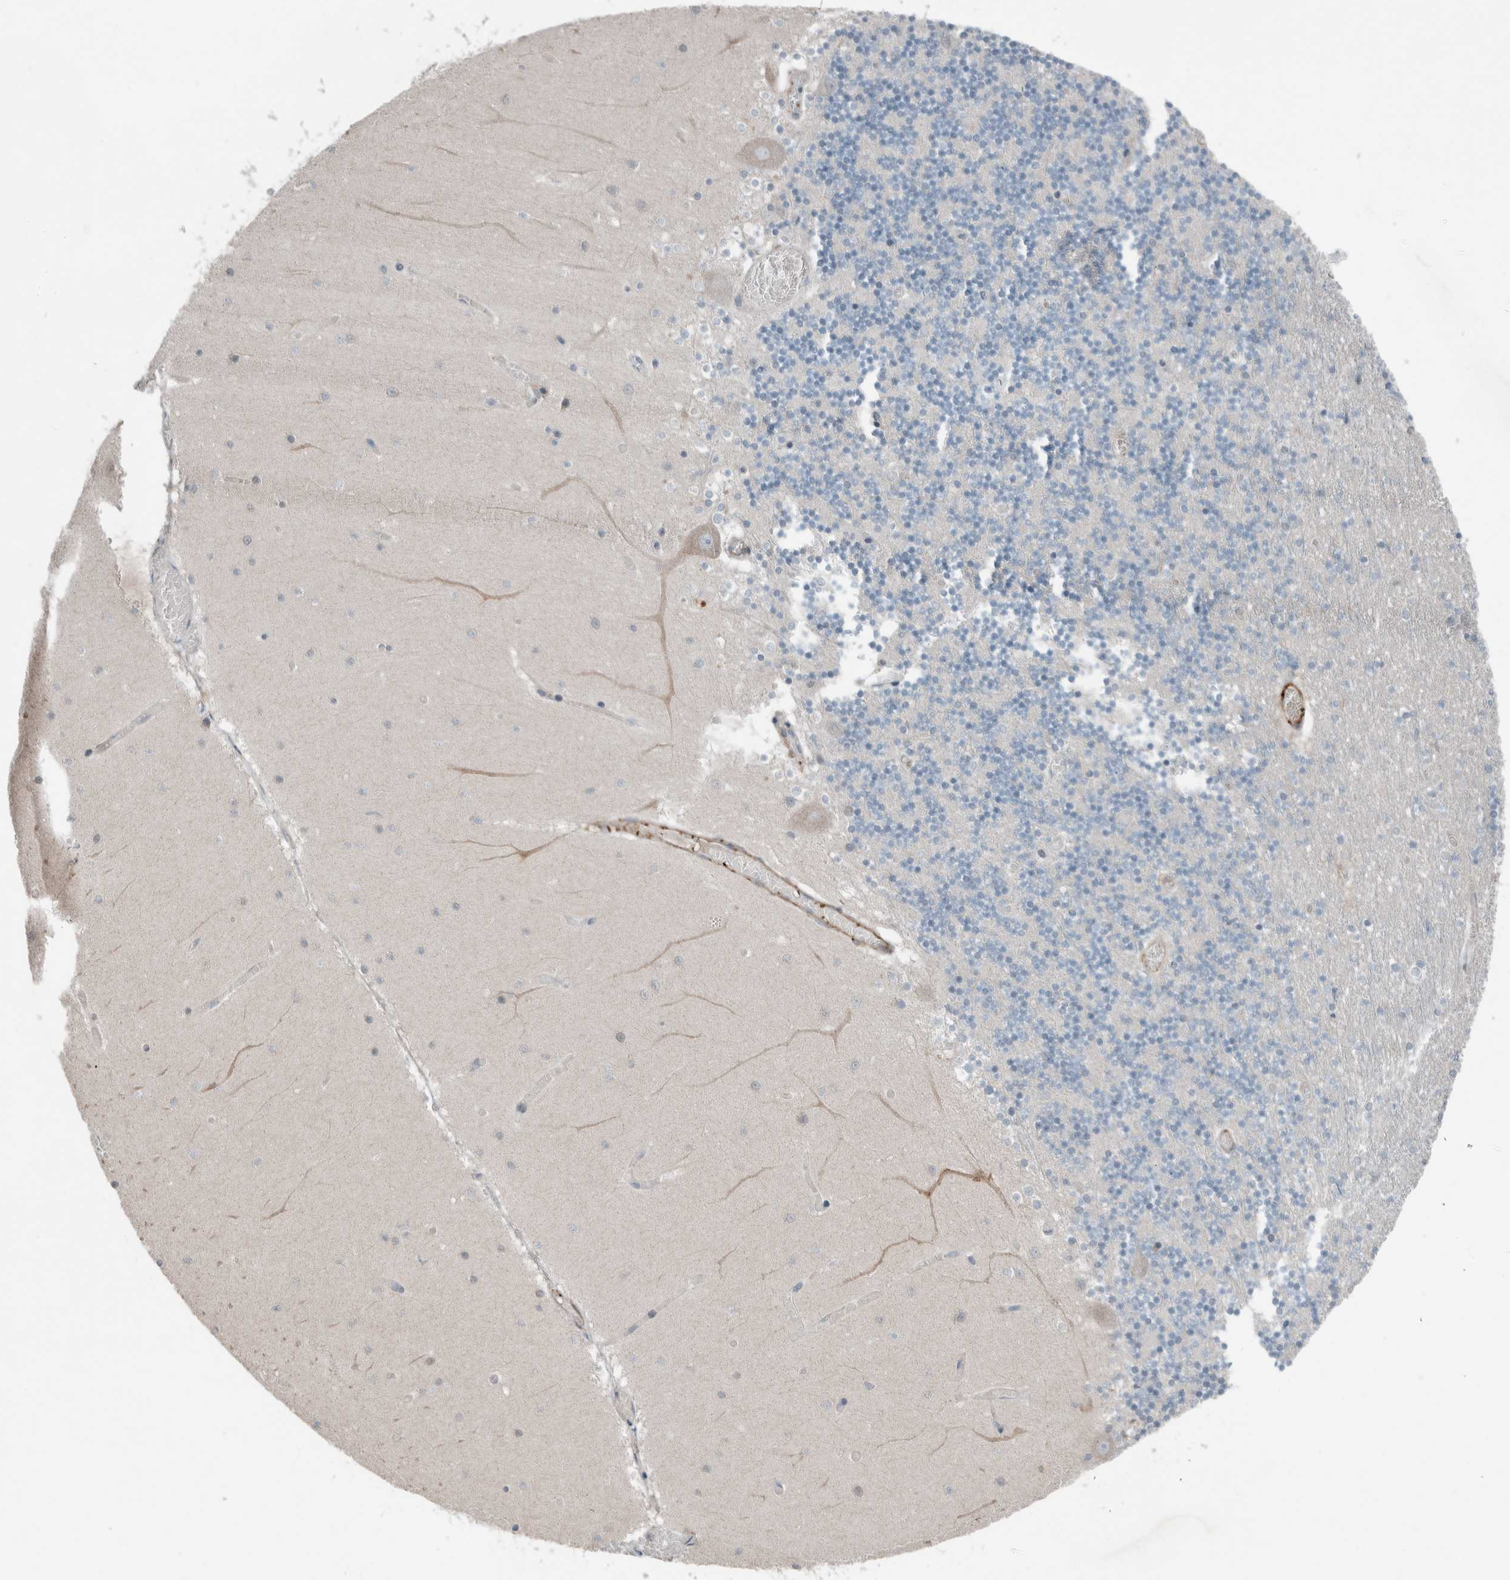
{"staining": {"intensity": "negative", "quantity": "none", "location": "none"}, "tissue": "cerebellum", "cell_type": "Cells in granular layer", "image_type": "normal", "snomed": [{"axis": "morphology", "description": "Normal tissue, NOS"}, {"axis": "topography", "description": "Cerebellum"}], "caption": "High power microscopy histopathology image of an immunohistochemistry (IHC) histopathology image of unremarkable cerebellum, revealing no significant staining in cells in granular layer.", "gene": "JADE2", "patient": {"sex": "female", "age": 28}}